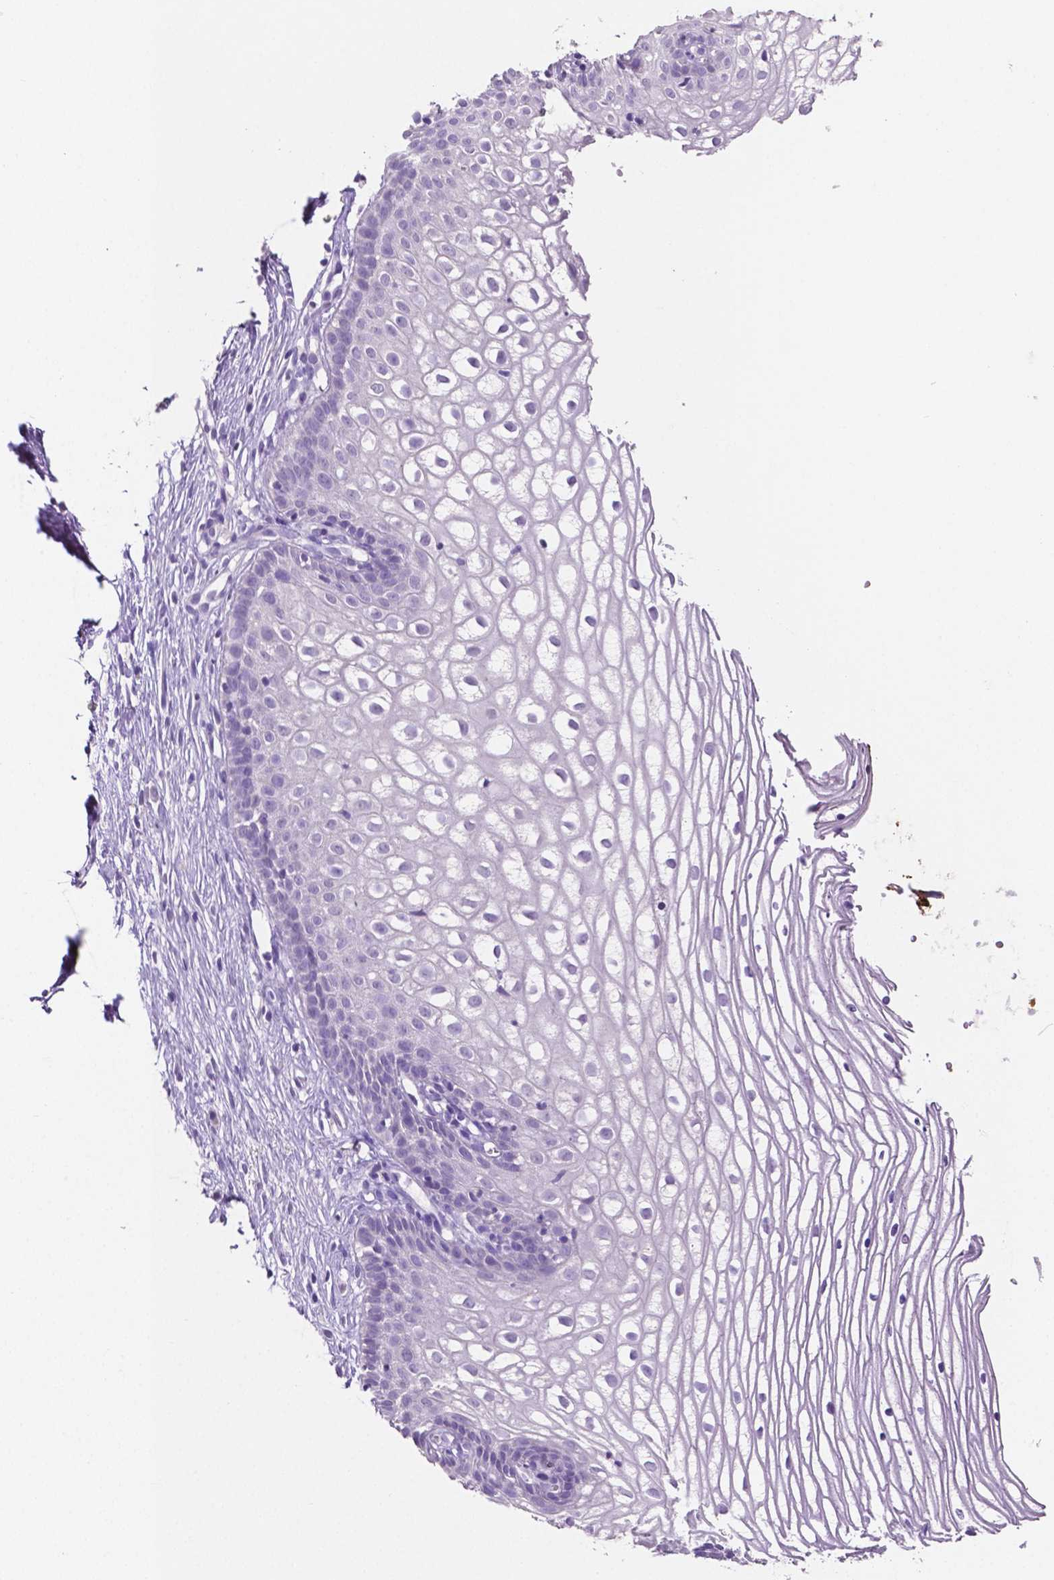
{"staining": {"intensity": "weak", "quantity": "<25%", "location": "cytoplasmic/membranous"}, "tissue": "cervix", "cell_type": "Glandular cells", "image_type": "normal", "snomed": [{"axis": "morphology", "description": "Normal tissue, NOS"}, {"axis": "topography", "description": "Cervix"}], "caption": "This is a image of immunohistochemistry (IHC) staining of normal cervix, which shows no positivity in glandular cells.", "gene": "MMP9", "patient": {"sex": "female", "age": 40}}